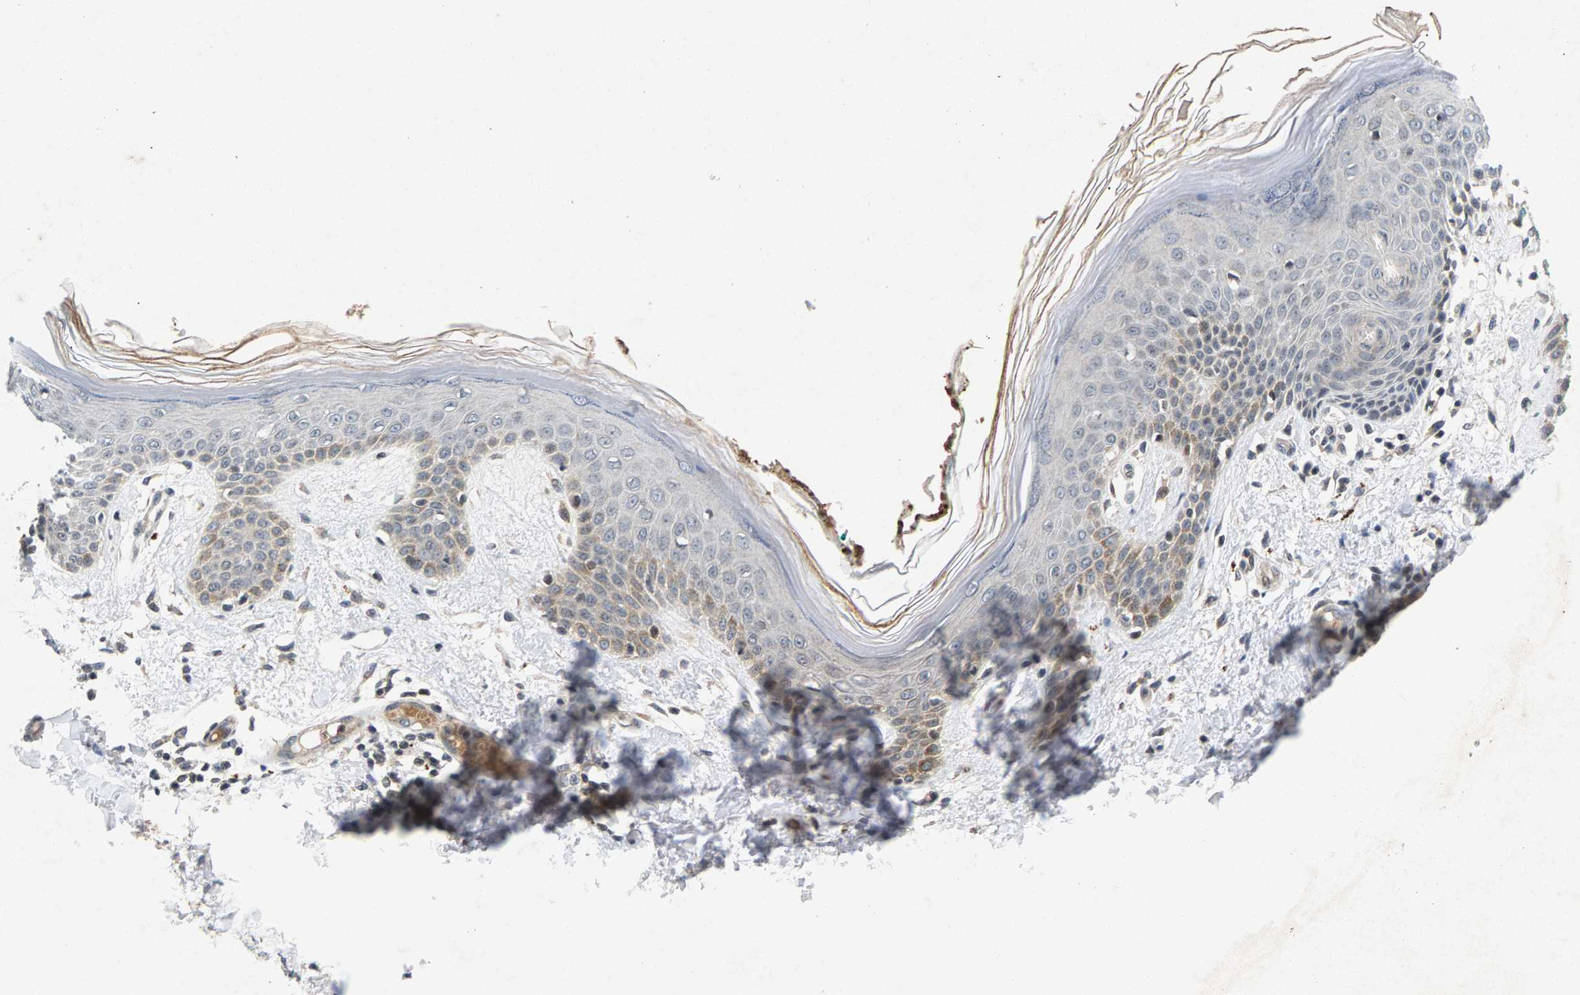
{"staining": {"intensity": "negative", "quantity": "none", "location": "none"}, "tissue": "skin", "cell_type": "Fibroblasts", "image_type": "normal", "snomed": [{"axis": "morphology", "description": "Normal tissue, NOS"}, {"axis": "topography", "description": "Skin"}], "caption": "High magnification brightfield microscopy of unremarkable skin stained with DAB (3,3'-diaminobenzidine) (brown) and counterstained with hematoxylin (blue): fibroblasts show no significant staining.", "gene": "ZPR1", "patient": {"sex": "male", "age": 53}}